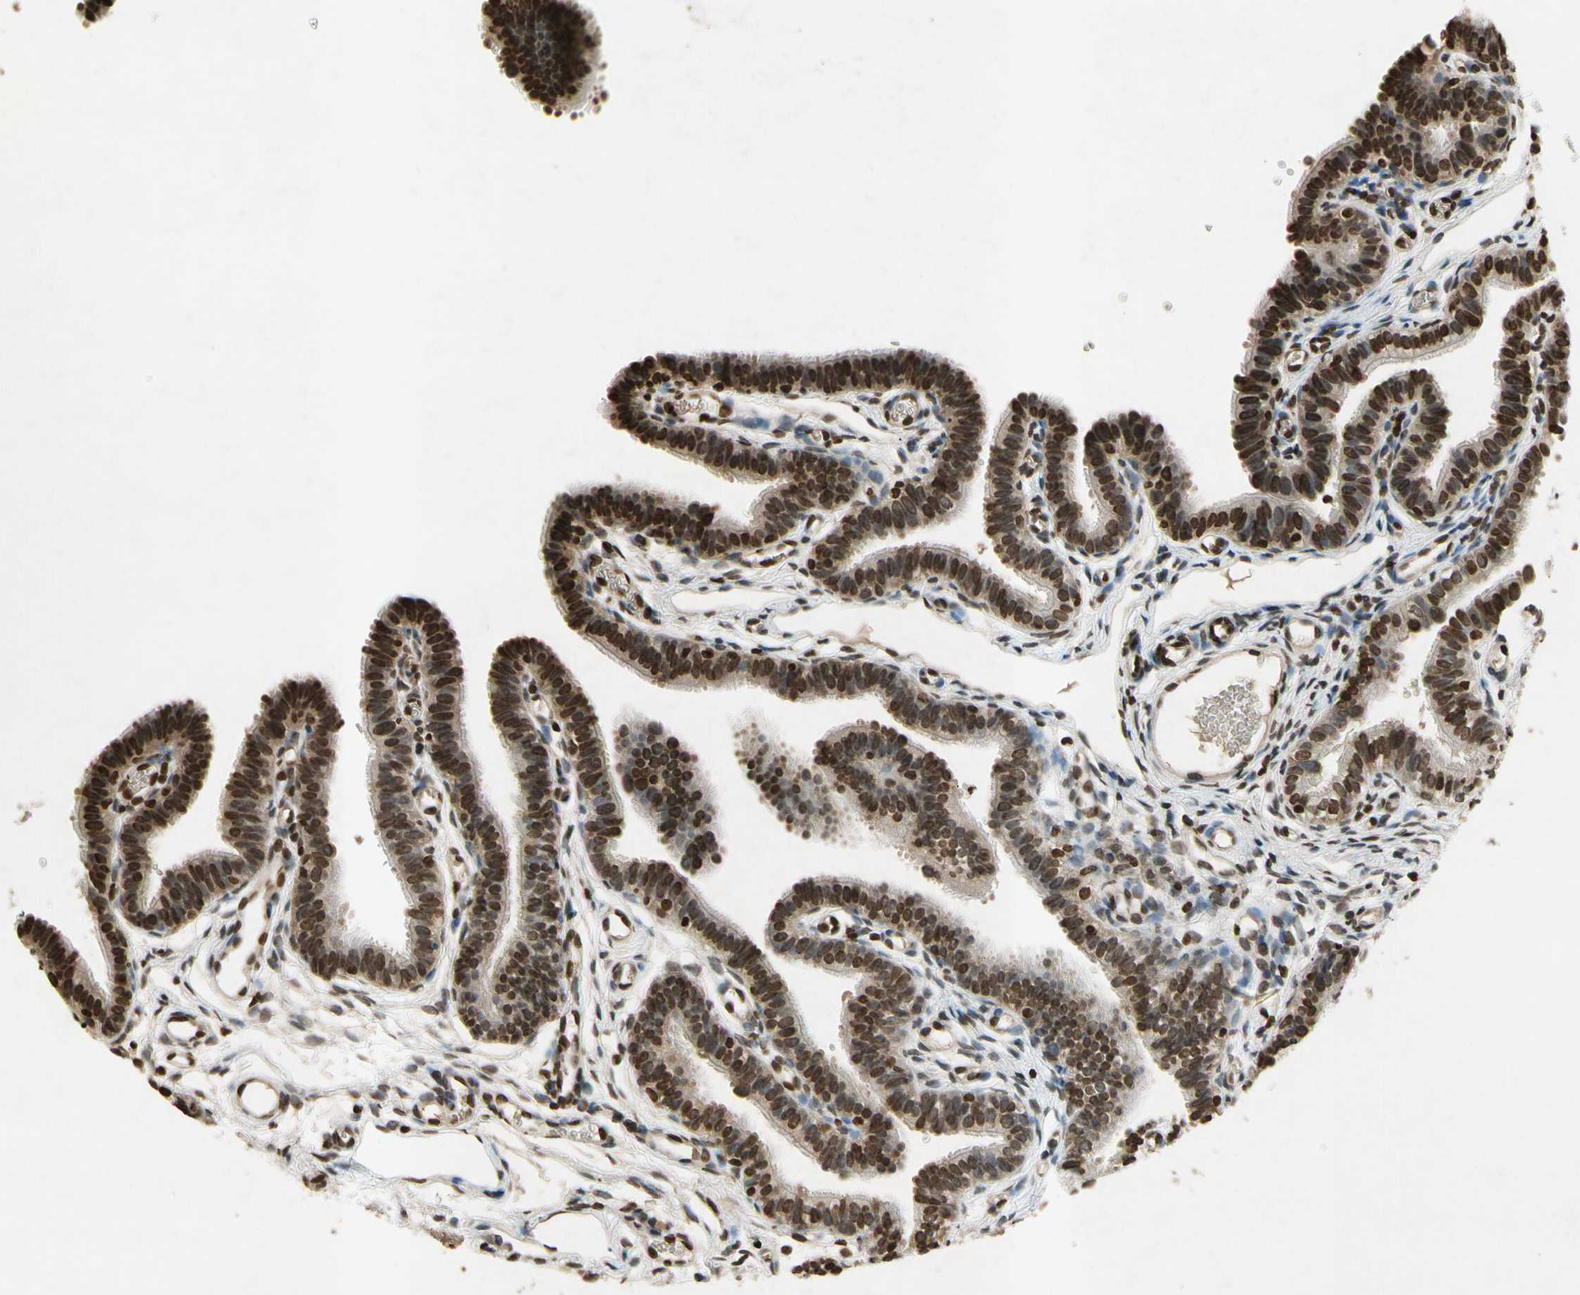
{"staining": {"intensity": "strong", "quantity": ">75%", "location": "nuclear"}, "tissue": "fallopian tube", "cell_type": "Glandular cells", "image_type": "normal", "snomed": [{"axis": "morphology", "description": "Normal tissue, NOS"}, {"axis": "topography", "description": "Fallopian tube"}, {"axis": "topography", "description": "Placenta"}], "caption": "Immunohistochemical staining of normal fallopian tube demonstrates strong nuclear protein expression in approximately >75% of glandular cells. Using DAB (3,3'-diaminobenzidine) (brown) and hematoxylin (blue) stains, captured at high magnification using brightfield microscopy.", "gene": "HOXB3", "patient": {"sex": "female", "age": 34}}